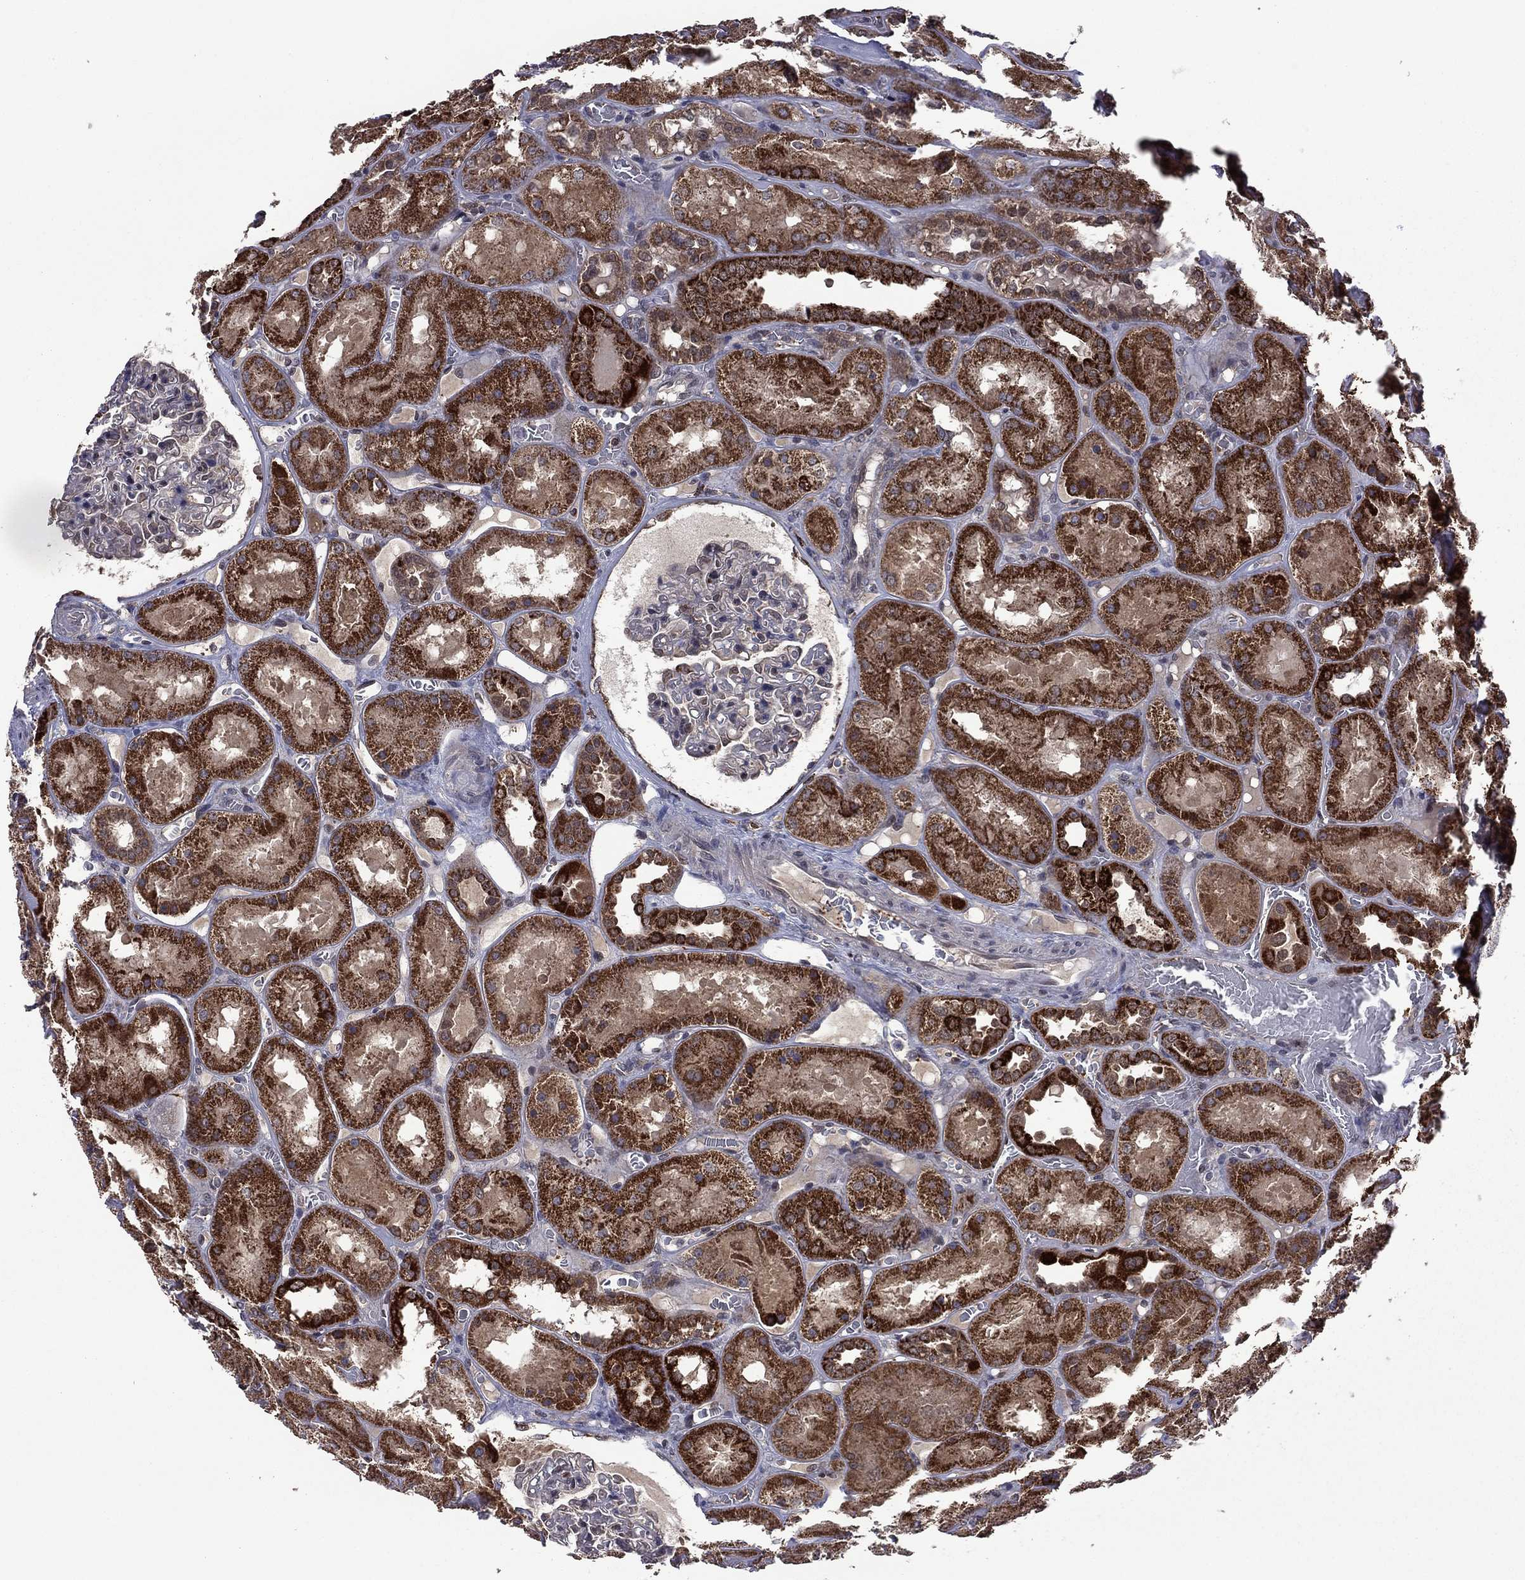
{"staining": {"intensity": "negative", "quantity": "none", "location": "none"}, "tissue": "kidney", "cell_type": "Cells in glomeruli", "image_type": "normal", "snomed": [{"axis": "morphology", "description": "Normal tissue, NOS"}, {"axis": "topography", "description": "Kidney"}], "caption": "There is no significant positivity in cells in glomeruli of kidney. (DAB immunohistochemistry with hematoxylin counter stain).", "gene": "GPAA1", "patient": {"sex": "male", "age": 73}}